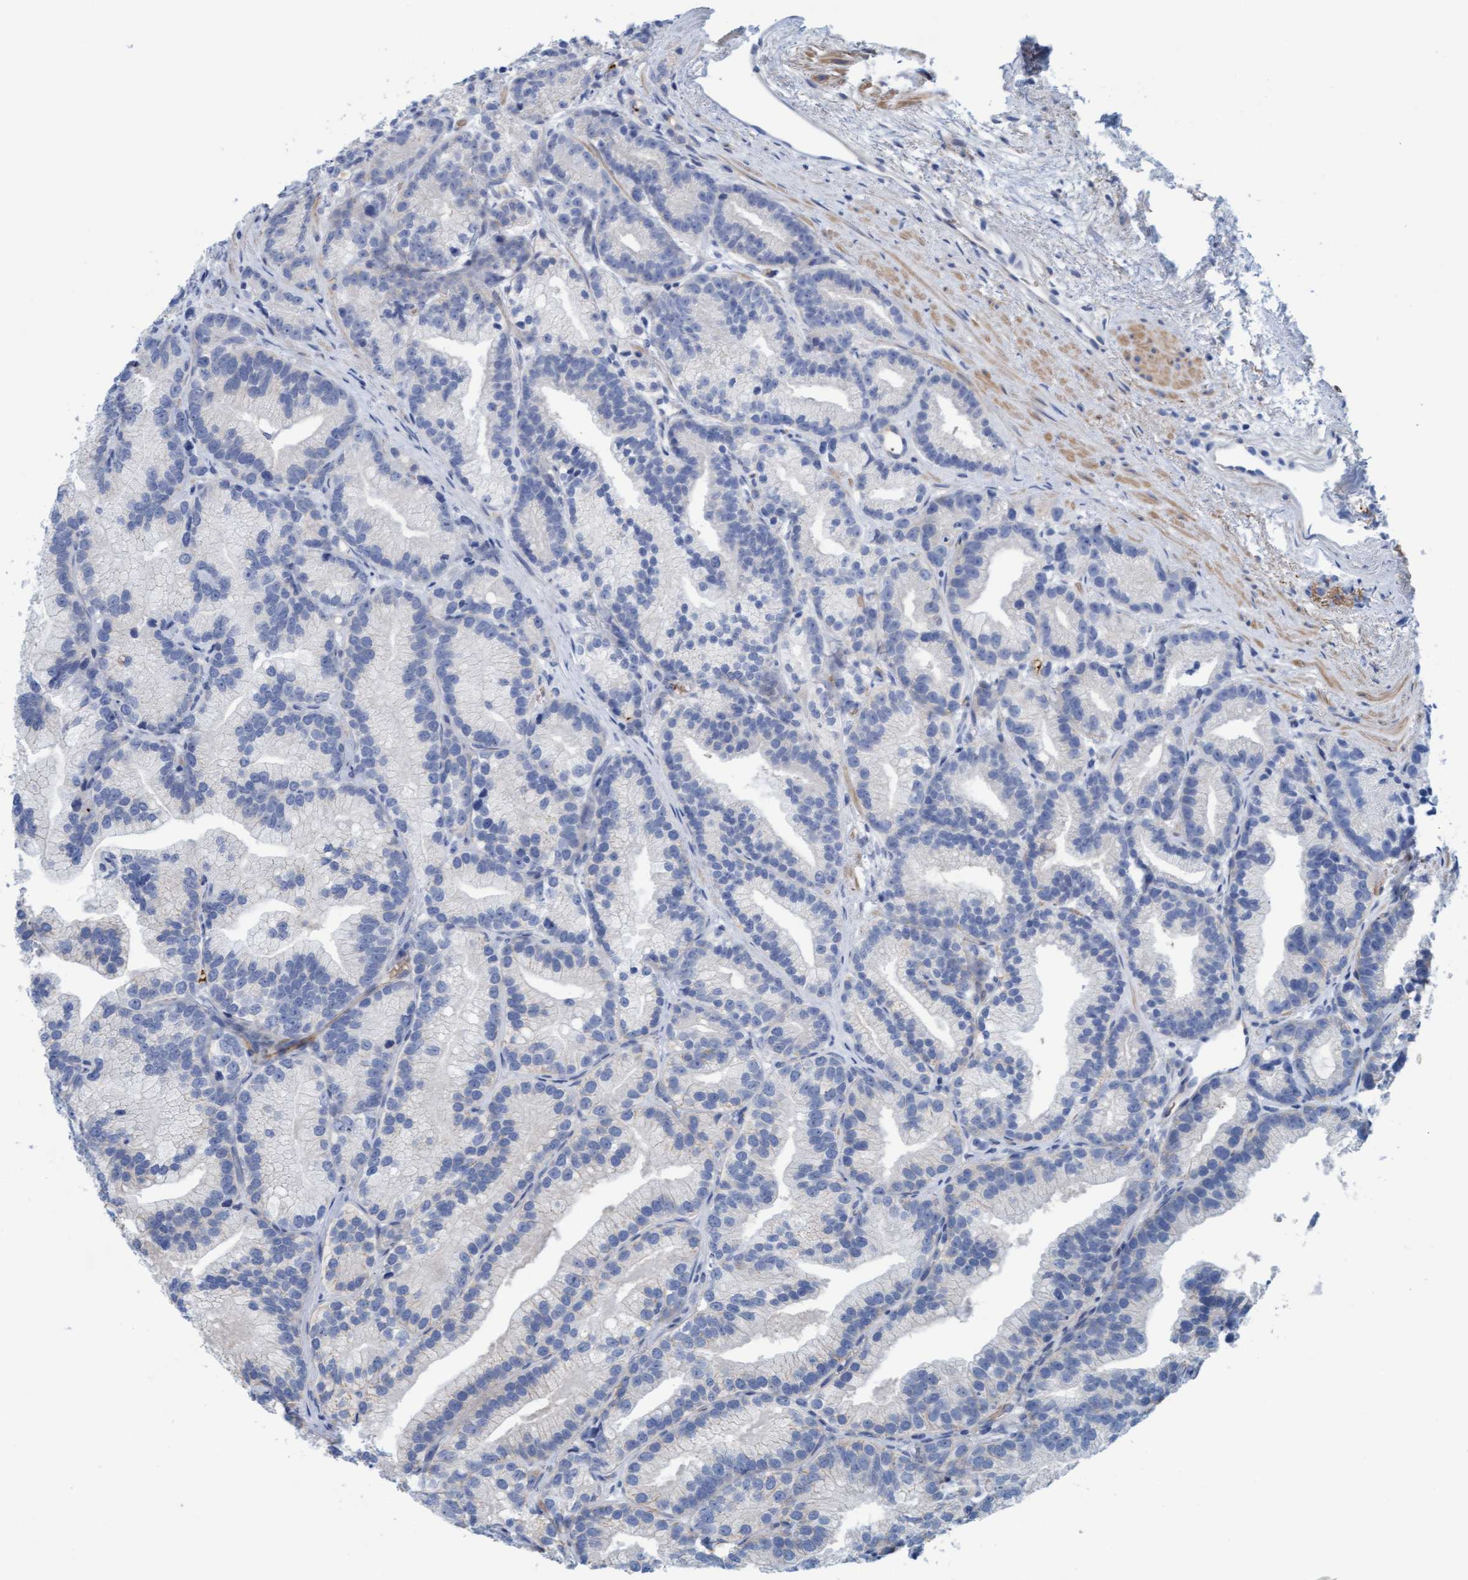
{"staining": {"intensity": "negative", "quantity": "none", "location": "none"}, "tissue": "prostate cancer", "cell_type": "Tumor cells", "image_type": "cancer", "snomed": [{"axis": "morphology", "description": "Adenocarcinoma, Low grade"}, {"axis": "topography", "description": "Prostate"}], "caption": "High power microscopy photomicrograph of an IHC histopathology image of prostate adenocarcinoma (low-grade), revealing no significant staining in tumor cells.", "gene": "P2RX5", "patient": {"sex": "male", "age": 89}}